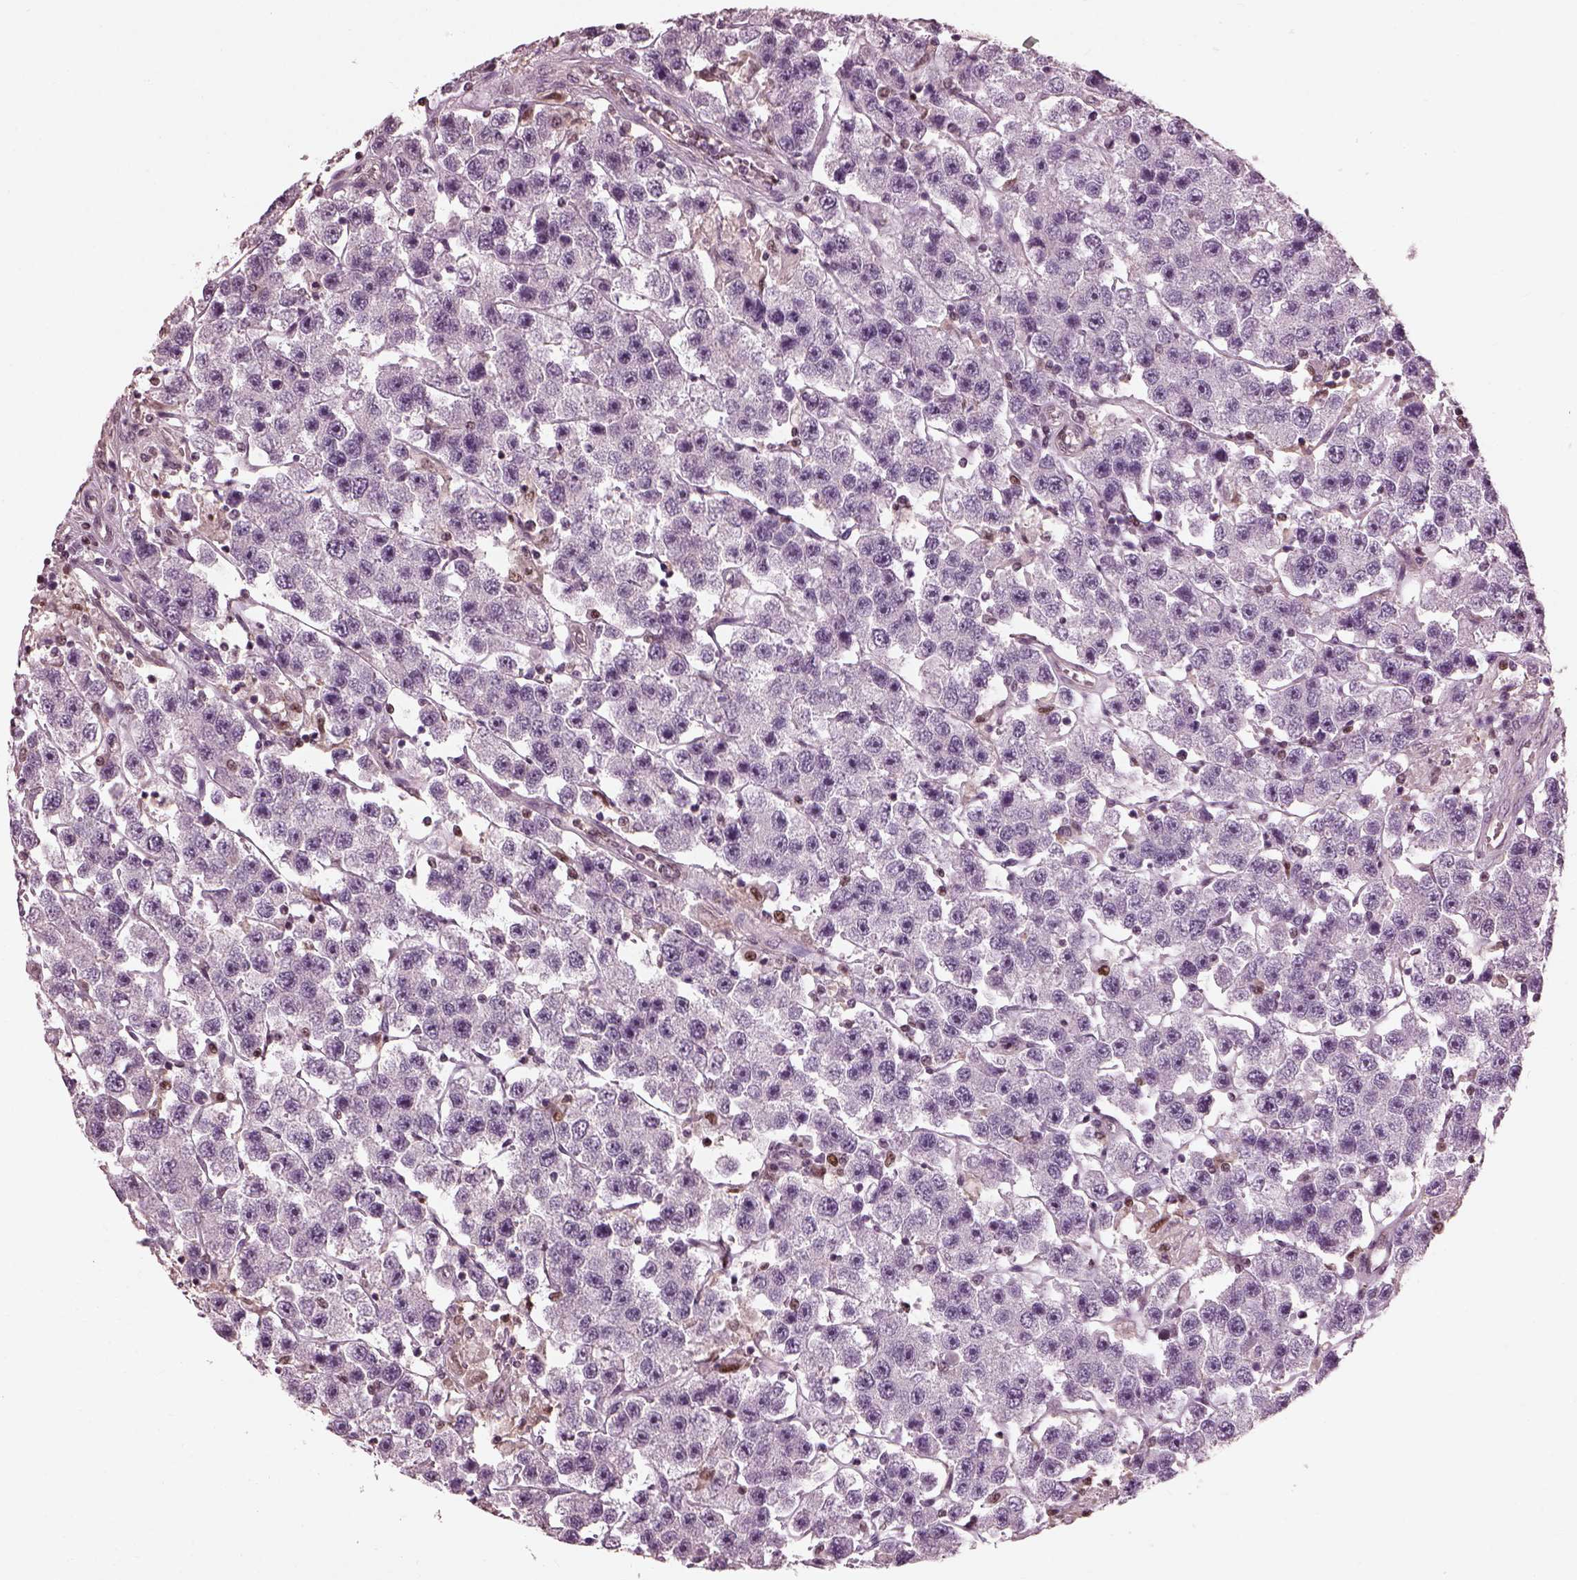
{"staining": {"intensity": "negative", "quantity": "none", "location": "none"}, "tissue": "testis cancer", "cell_type": "Tumor cells", "image_type": "cancer", "snomed": [{"axis": "morphology", "description": "Seminoma, NOS"}, {"axis": "topography", "description": "Testis"}], "caption": "Tumor cells show no significant protein staining in testis seminoma.", "gene": "BFSP1", "patient": {"sex": "male", "age": 45}}